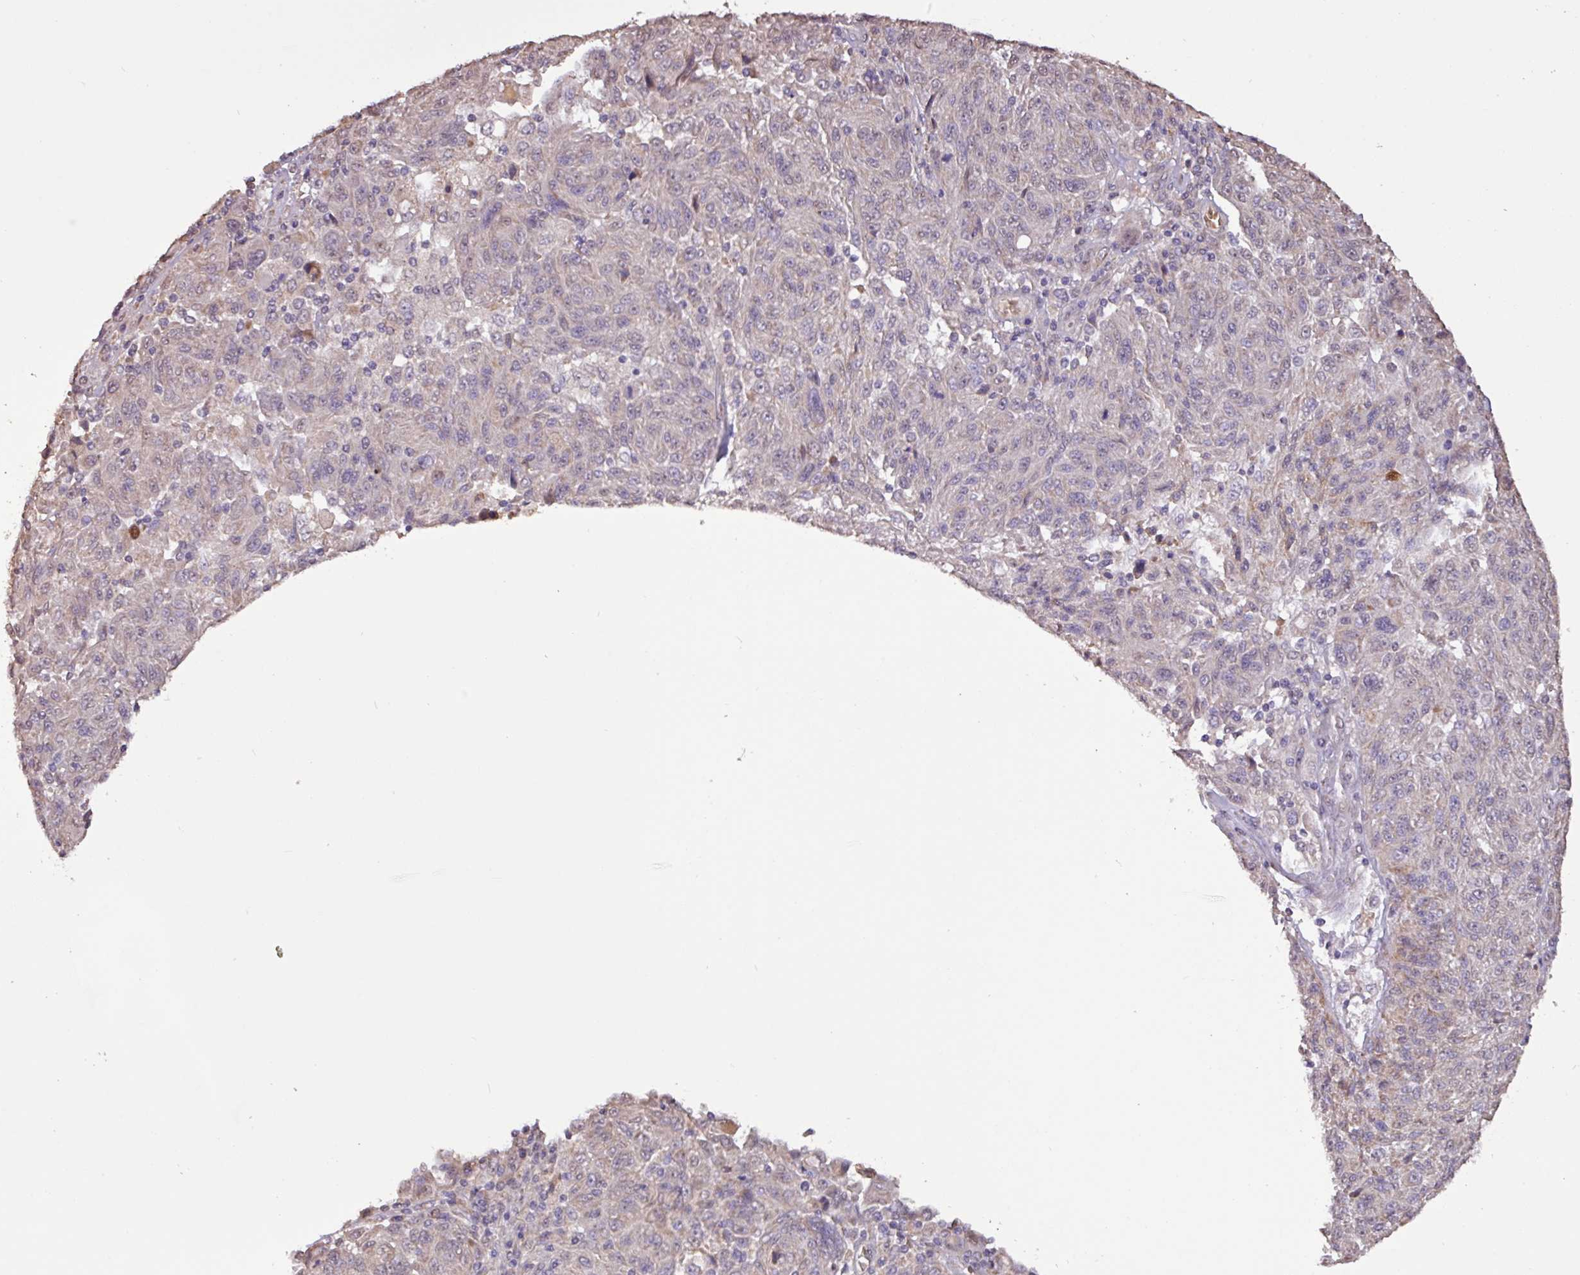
{"staining": {"intensity": "weak", "quantity": "25%-75%", "location": "cytoplasmic/membranous"}, "tissue": "melanoma", "cell_type": "Tumor cells", "image_type": "cancer", "snomed": [{"axis": "morphology", "description": "Malignant melanoma, NOS"}, {"axis": "topography", "description": "Skin"}], "caption": "Weak cytoplasmic/membranous protein staining is seen in approximately 25%-75% of tumor cells in malignant melanoma.", "gene": "L3MBTL3", "patient": {"sex": "male", "age": 53}}